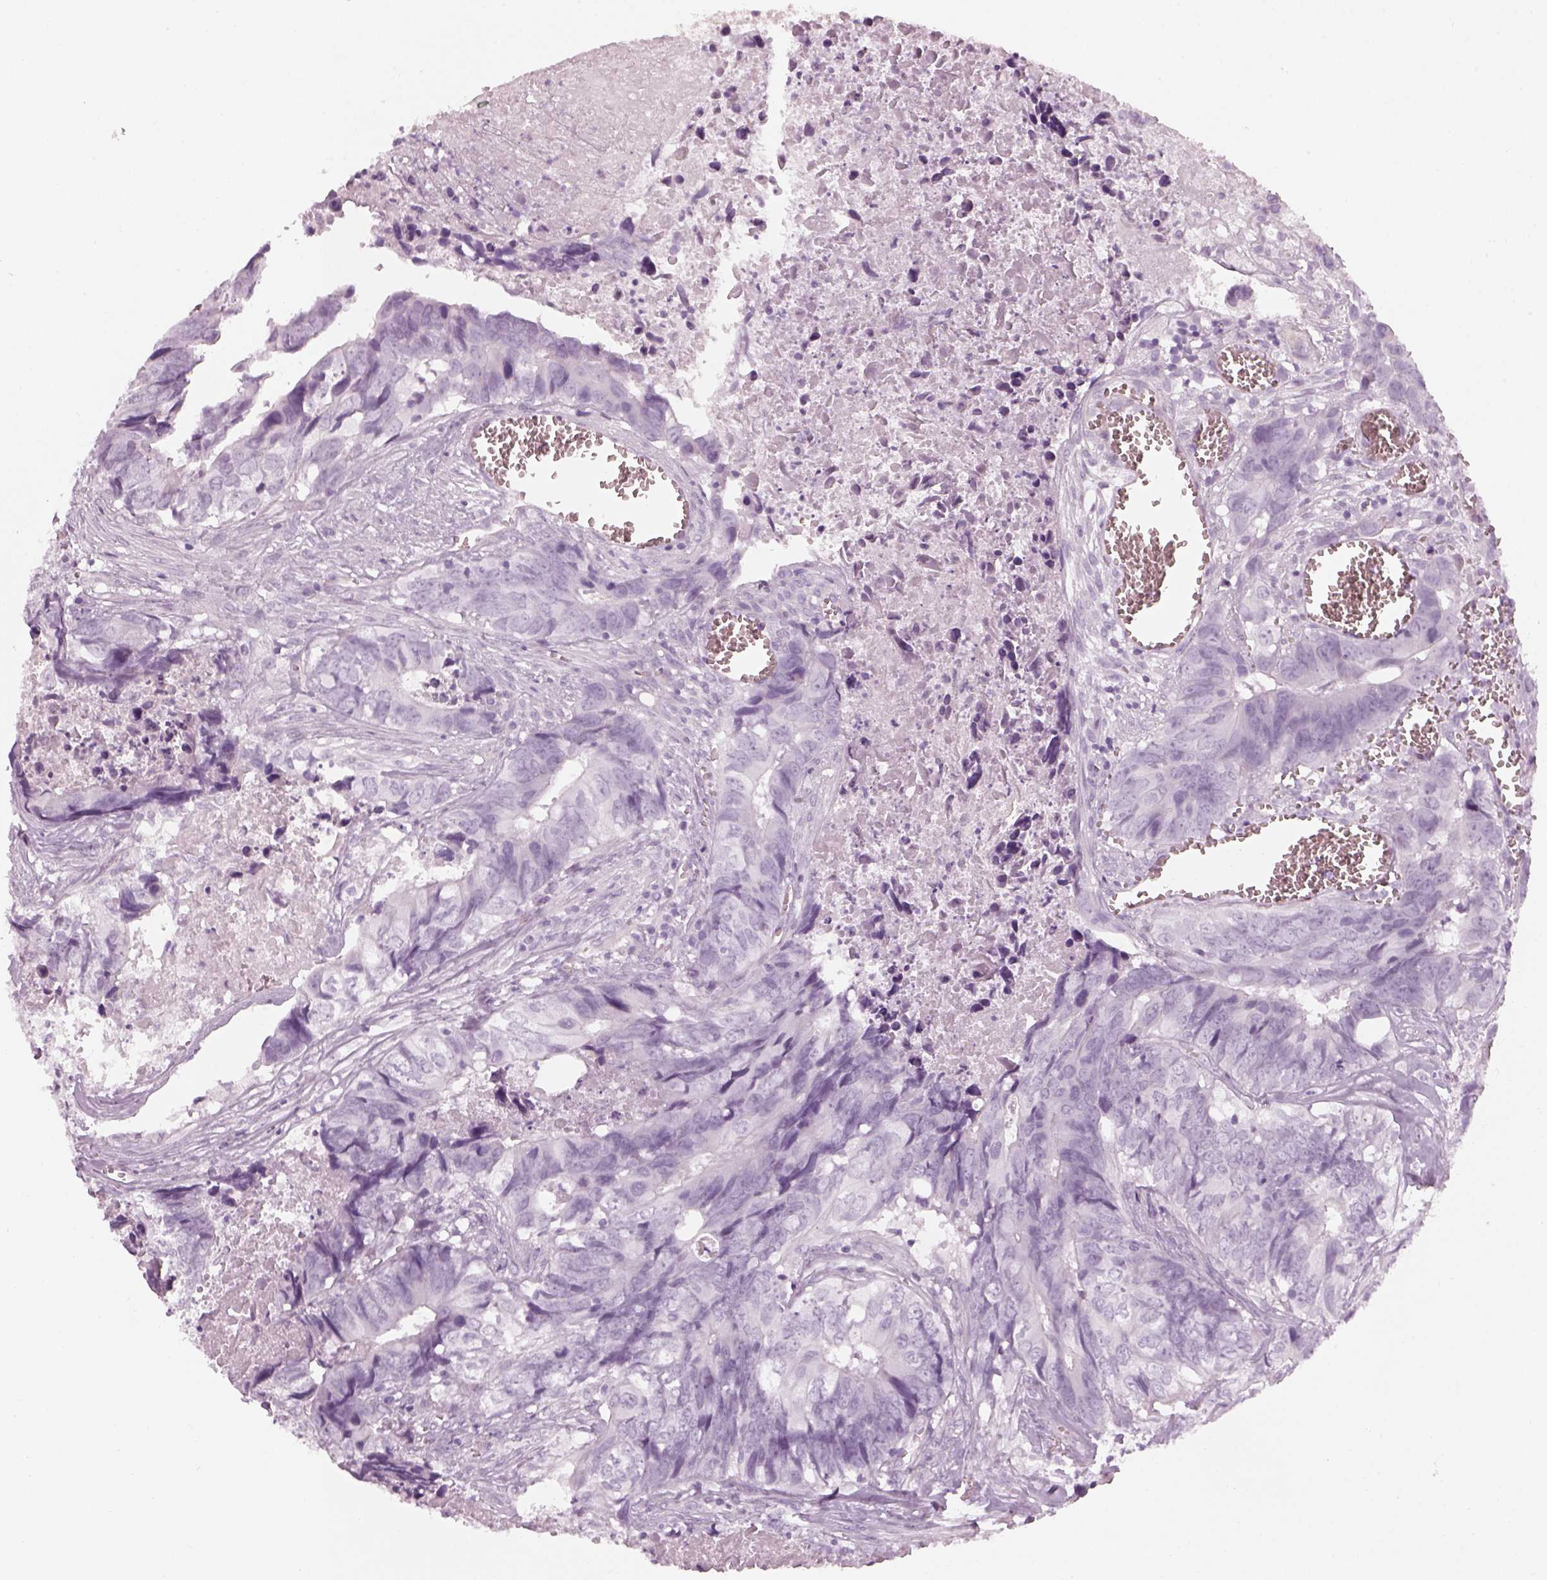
{"staining": {"intensity": "negative", "quantity": "none", "location": "none"}, "tissue": "colorectal cancer", "cell_type": "Tumor cells", "image_type": "cancer", "snomed": [{"axis": "morphology", "description": "Adenocarcinoma, NOS"}, {"axis": "topography", "description": "Colon"}], "caption": "High power microscopy photomicrograph of an immunohistochemistry photomicrograph of colorectal adenocarcinoma, revealing no significant expression in tumor cells.", "gene": "GAS2L2", "patient": {"sex": "female", "age": 82}}